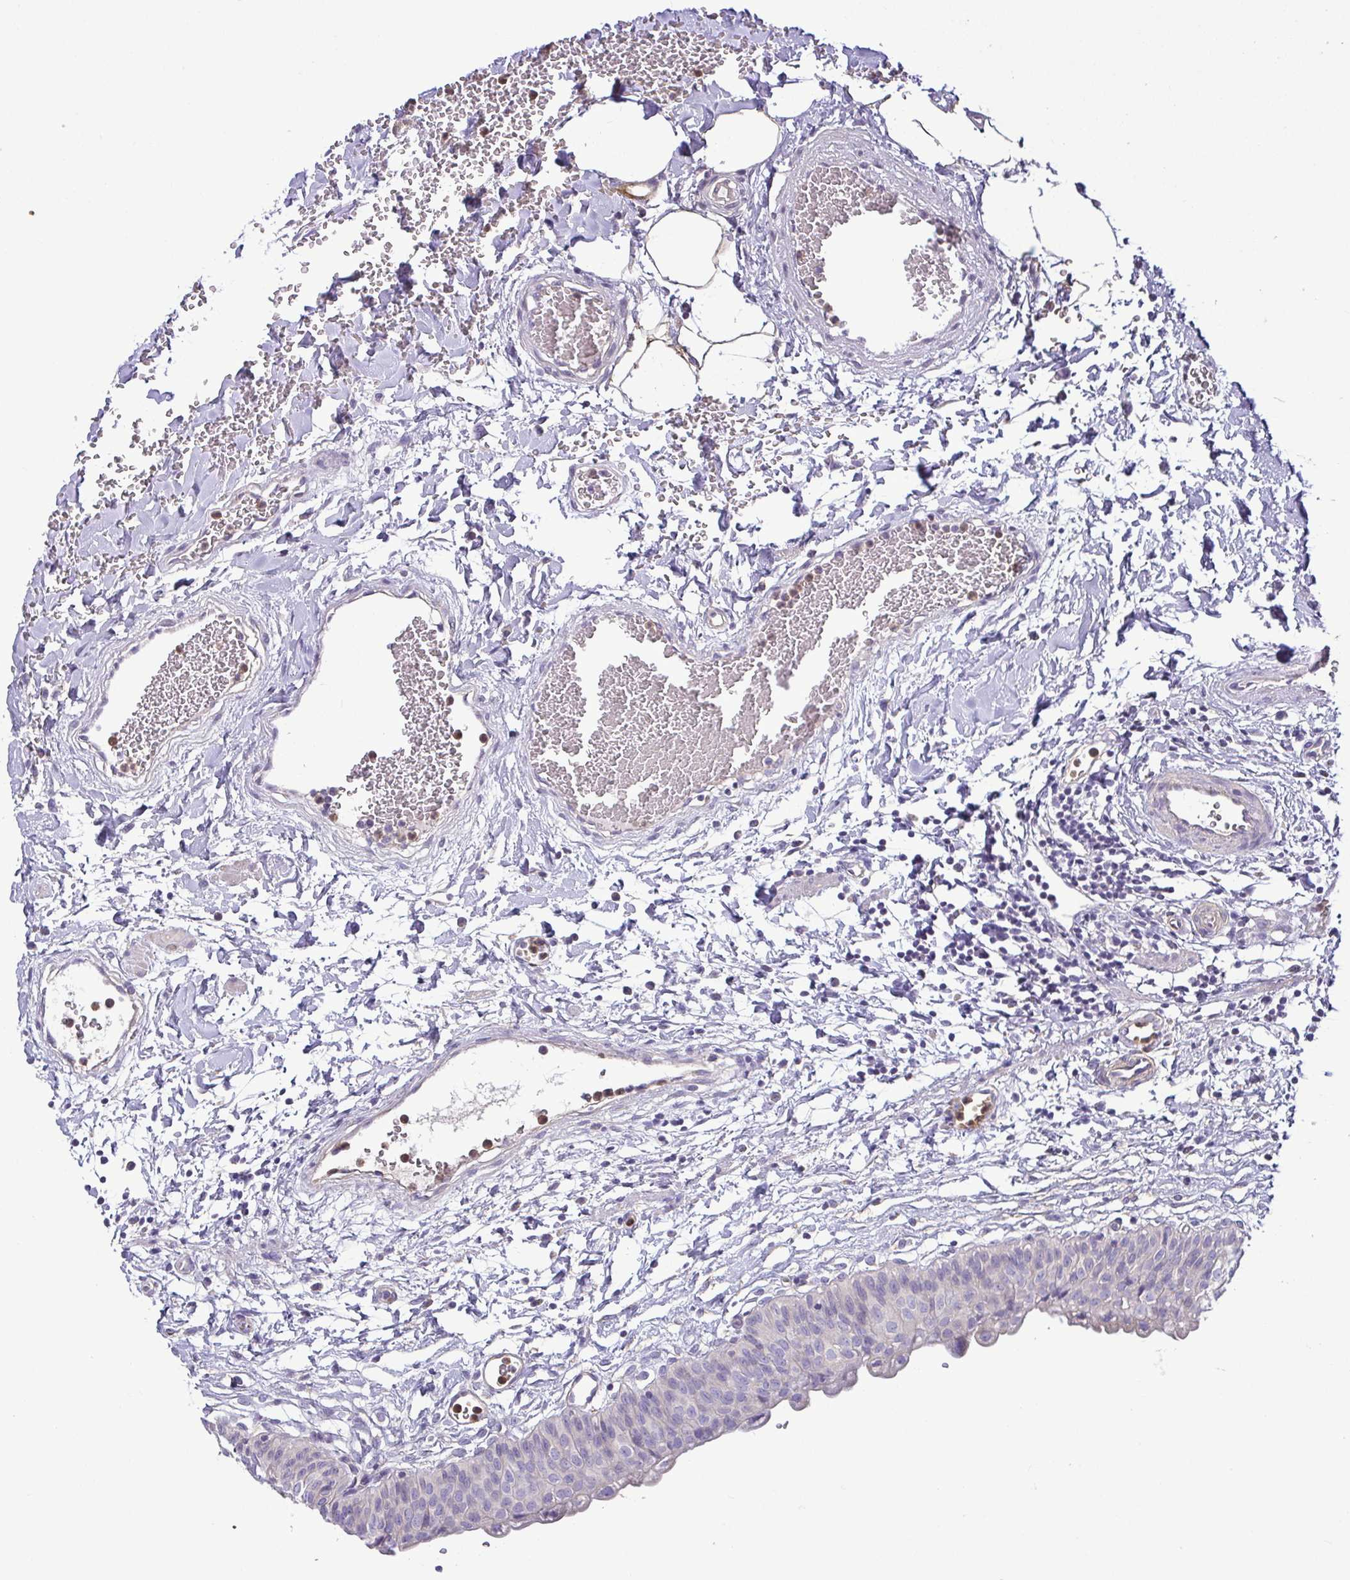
{"staining": {"intensity": "negative", "quantity": "none", "location": "none"}, "tissue": "urinary bladder", "cell_type": "Urothelial cells", "image_type": "normal", "snomed": [{"axis": "morphology", "description": "Normal tissue, NOS"}, {"axis": "topography", "description": "Urinary bladder"}], "caption": "IHC of unremarkable human urinary bladder reveals no staining in urothelial cells. (Stains: DAB immunohistochemistry with hematoxylin counter stain, Microscopy: brightfield microscopy at high magnification).", "gene": "MYL10", "patient": {"sex": "male", "age": 55}}